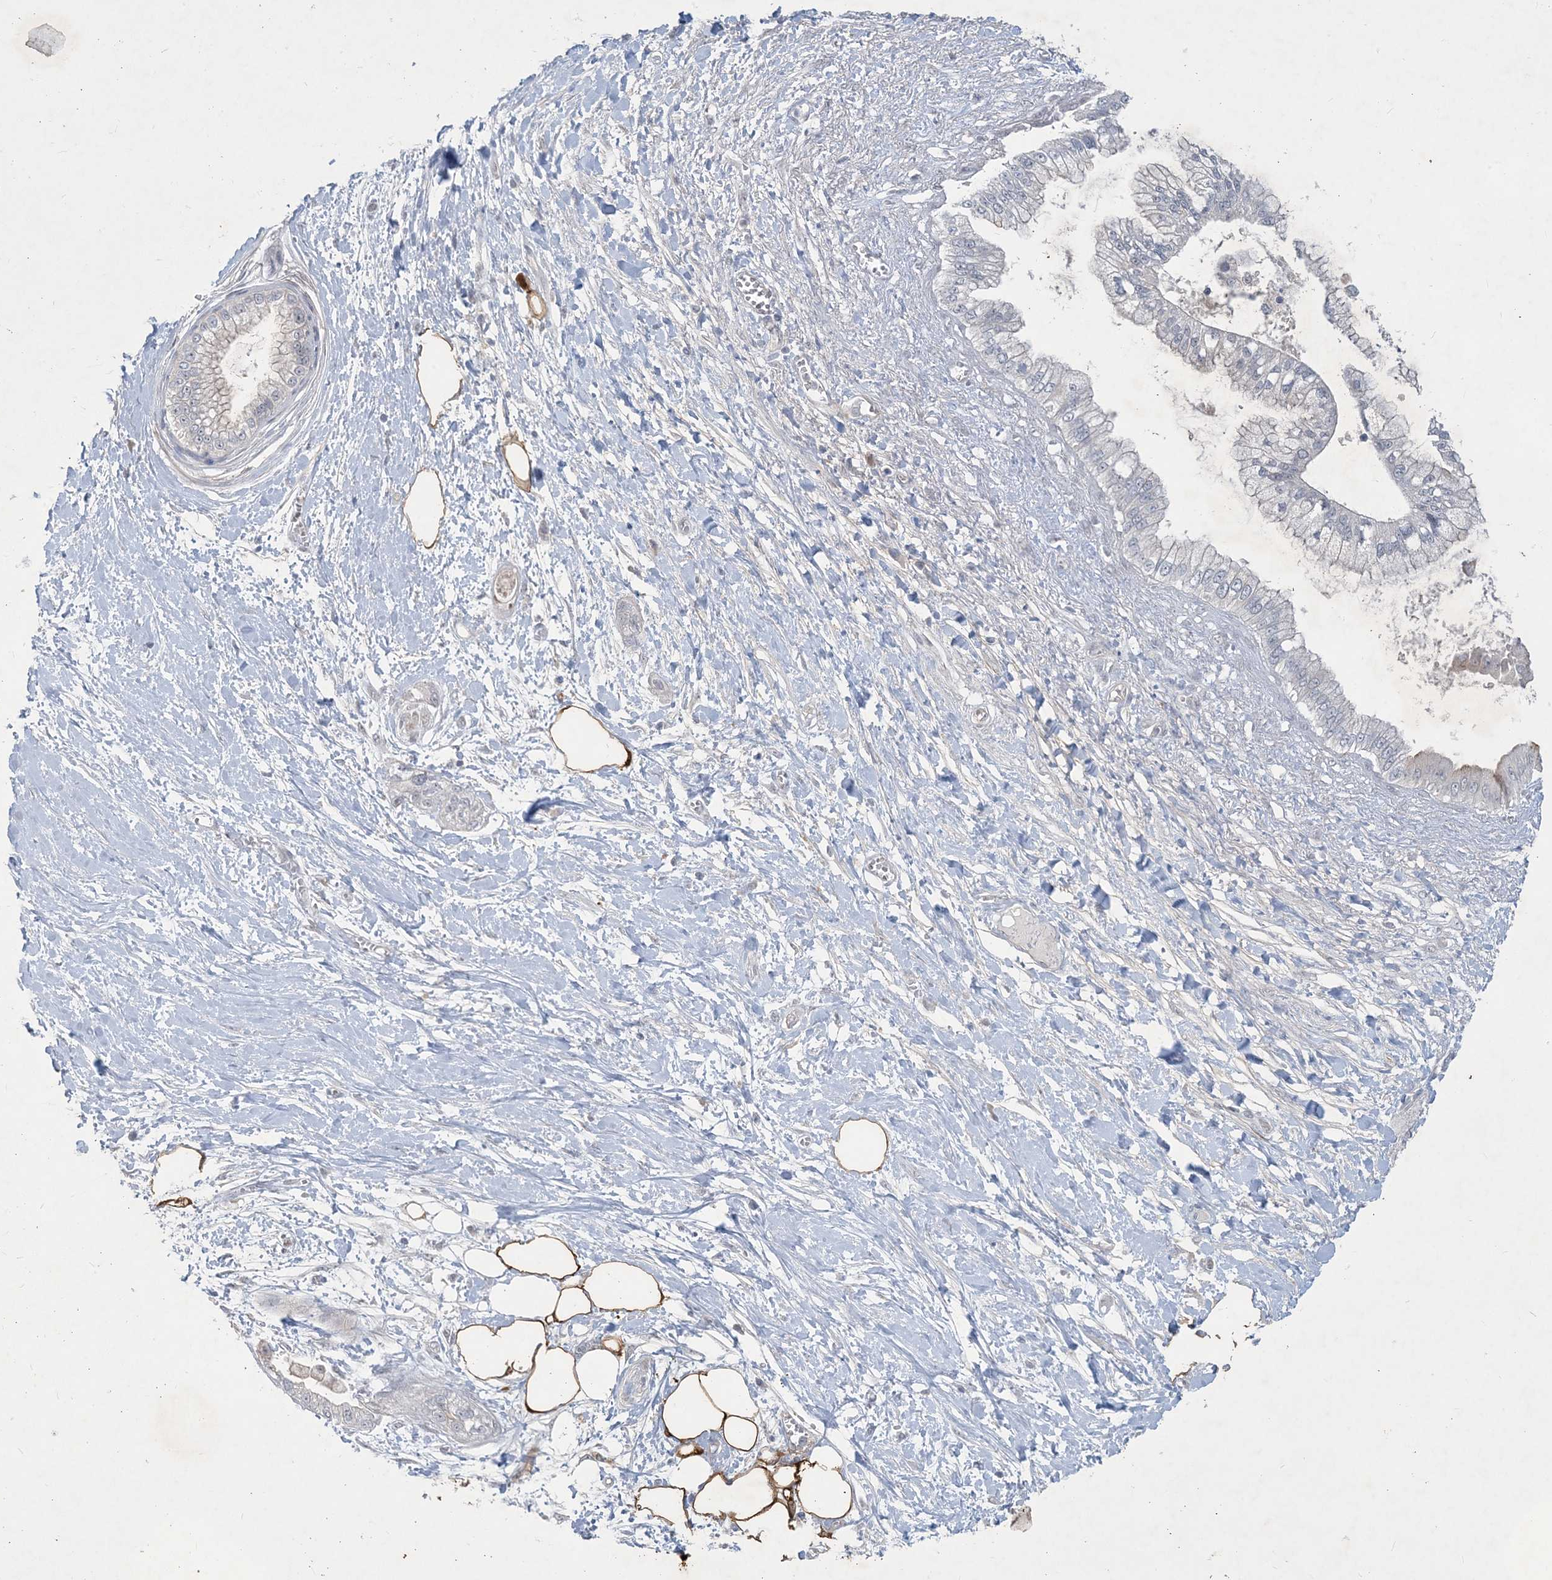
{"staining": {"intensity": "negative", "quantity": "none", "location": "none"}, "tissue": "pancreatic cancer", "cell_type": "Tumor cells", "image_type": "cancer", "snomed": [{"axis": "morphology", "description": "Adenocarcinoma, NOS"}, {"axis": "topography", "description": "Pancreas"}], "caption": "DAB (3,3'-diaminobenzidine) immunohistochemical staining of pancreatic cancer (adenocarcinoma) displays no significant positivity in tumor cells. (Stains: DAB immunohistochemistry (IHC) with hematoxylin counter stain, Microscopy: brightfield microscopy at high magnification).", "gene": "CDS1", "patient": {"sex": "male", "age": 68}}